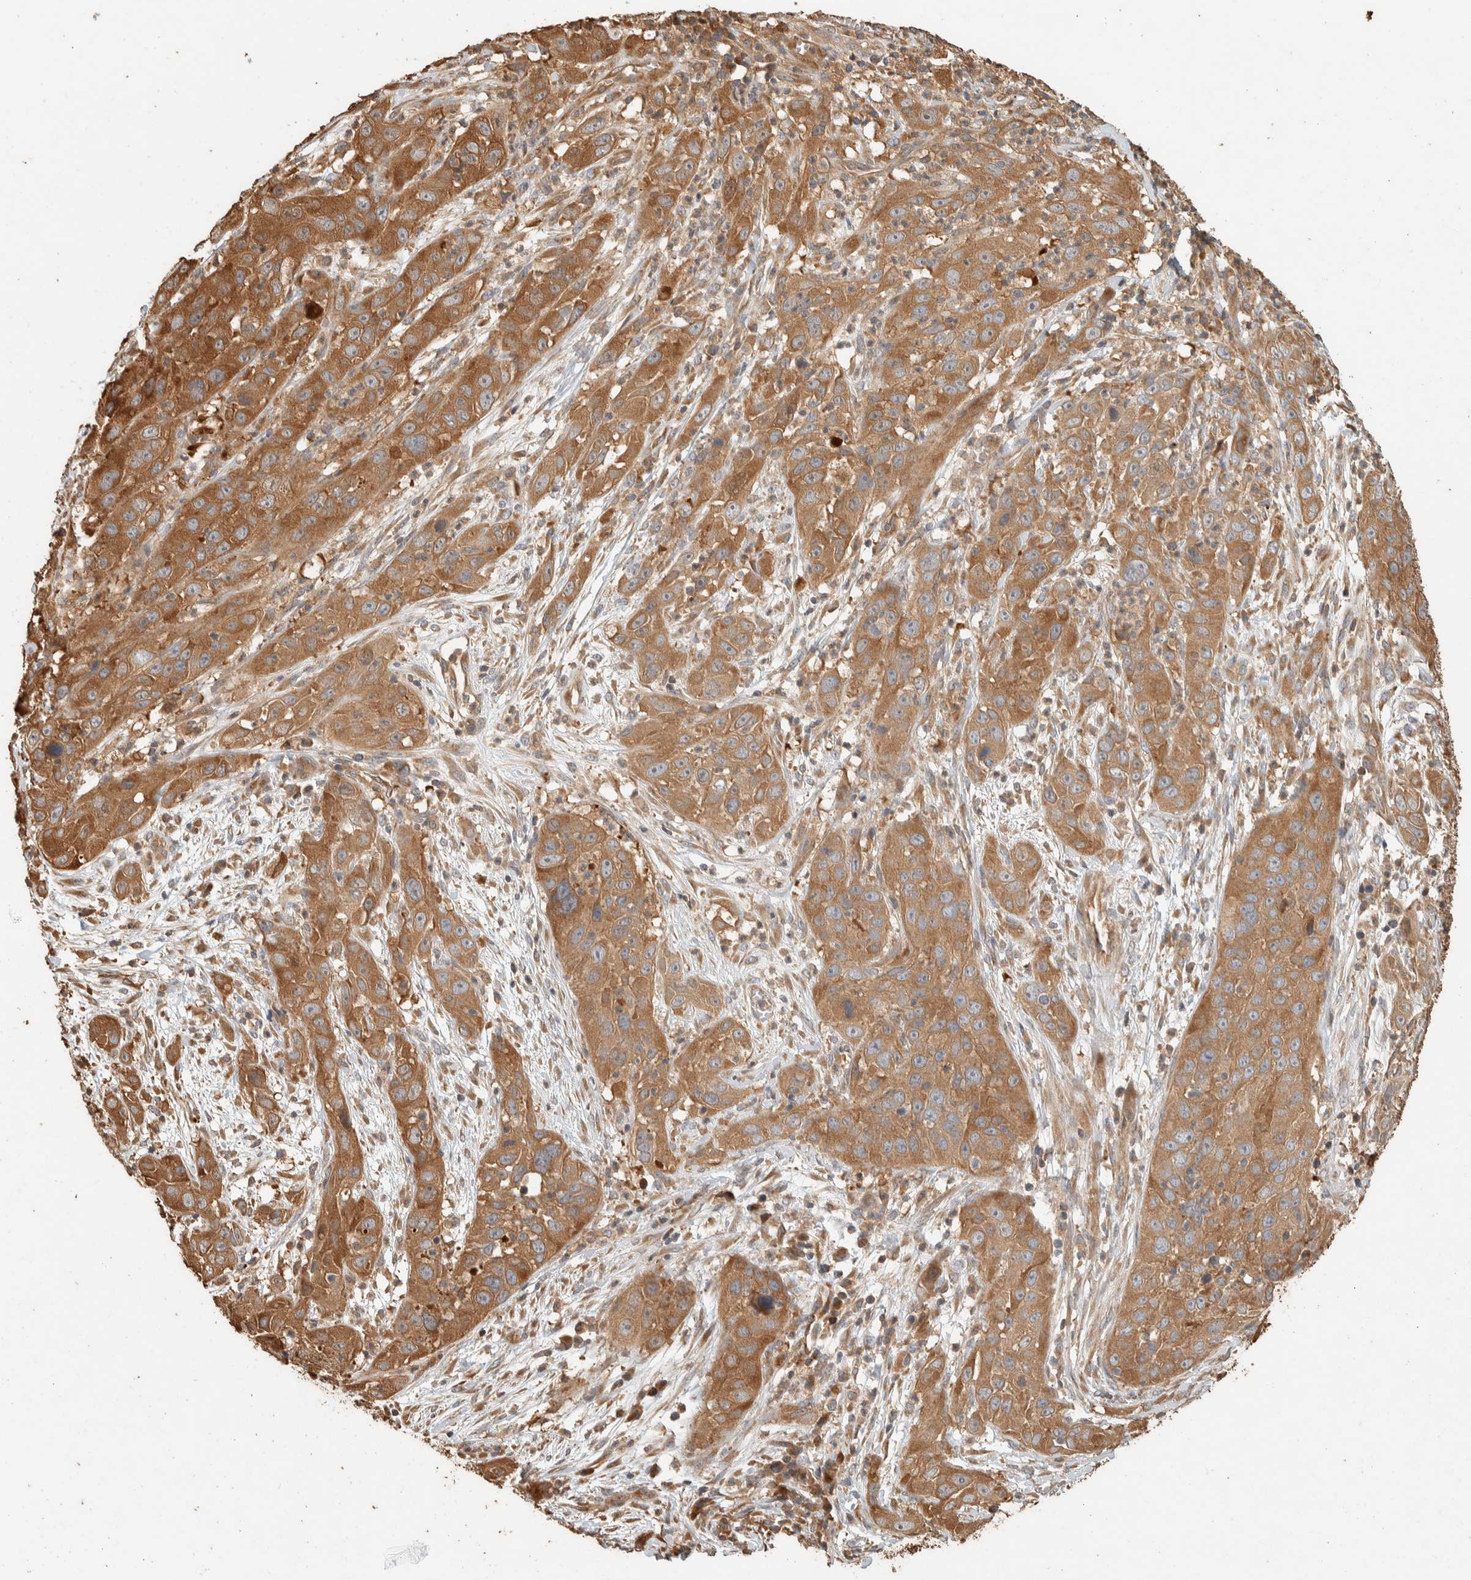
{"staining": {"intensity": "moderate", "quantity": ">75%", "location": "cytoplasmic/membranous"}, "tissue": "cervical cancer", "cell_type": "Tumor cells", "image_type": "cancer", "snomed": [{"axis": "morphology", "description": "Squamous cell carcinoma, NOS"}, {"axis": "topography", "description": "Cervix"}], "caption": "IHC histopathology image of neoplastic tissue: human cervical squamous cell carcinoma stained using immunohistochemistry (IHC) exhibits medium levels of moderate protein expression localized specifically in the cytoplasmic/membranous of tumor cells, appearing as a cytoplasmic/membranous brown color.", "gene": "EXOC7", "patient": {"sex": "female", "age": 32}}